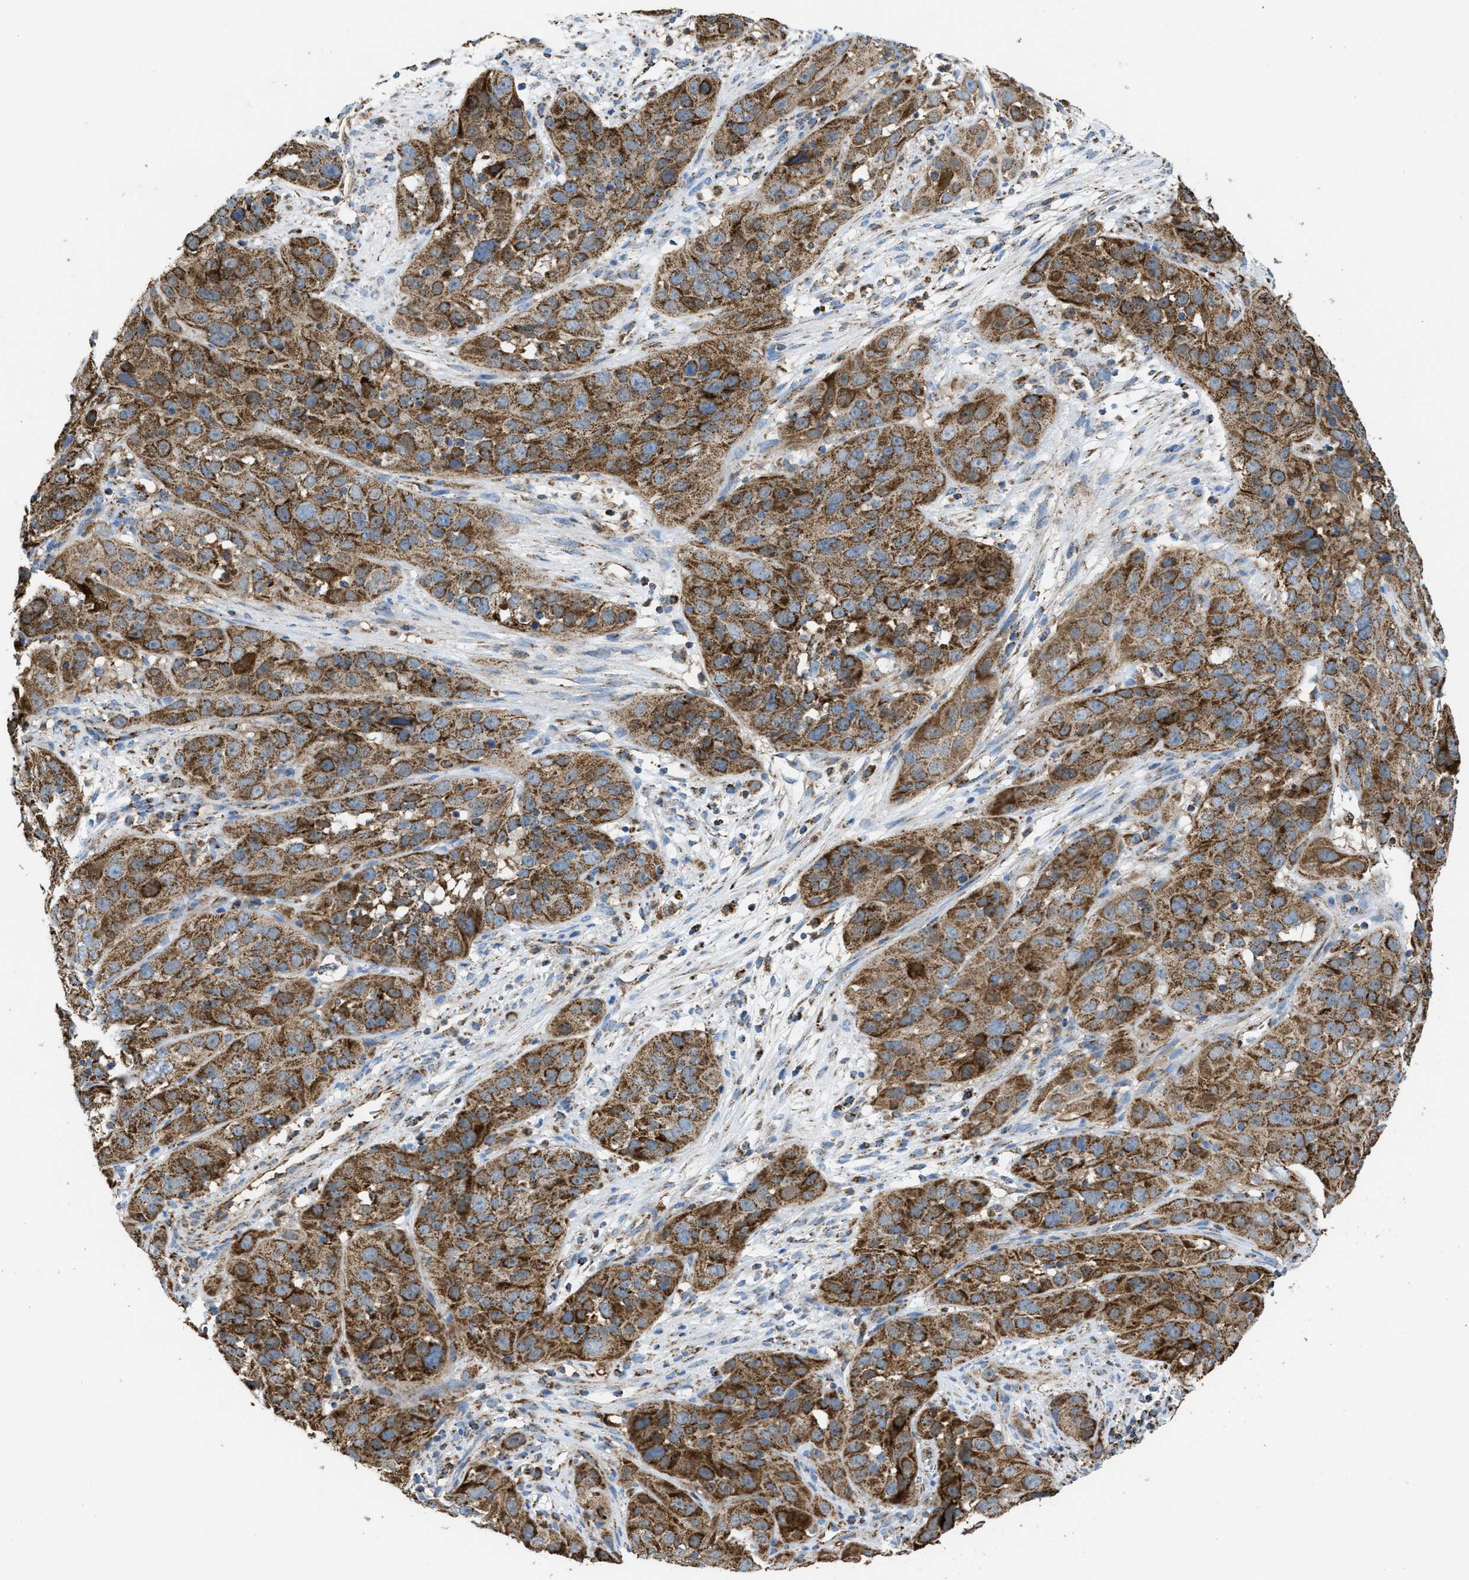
{"staining": {"intensity": "moderate", "quantity": ">75%", "location": "cytoplasmic/membranous"}, "tissue": "cervical cancer", "cell_type": "Tumor cells", "image_type": "cancer", "snomed": [{"axis": "morphology", "description": "Squamous cell carcinoma, NOS"}, {"axis": "topography", "description": "Cervix"}], "caption": "Moderate cytoplasmic/membranous staining is appreciated in about >75% of tumor cells in cervical squamous cell carcinoma.", "gene": "ECHS1", "patient": {"sex": "female", "age": 32}}